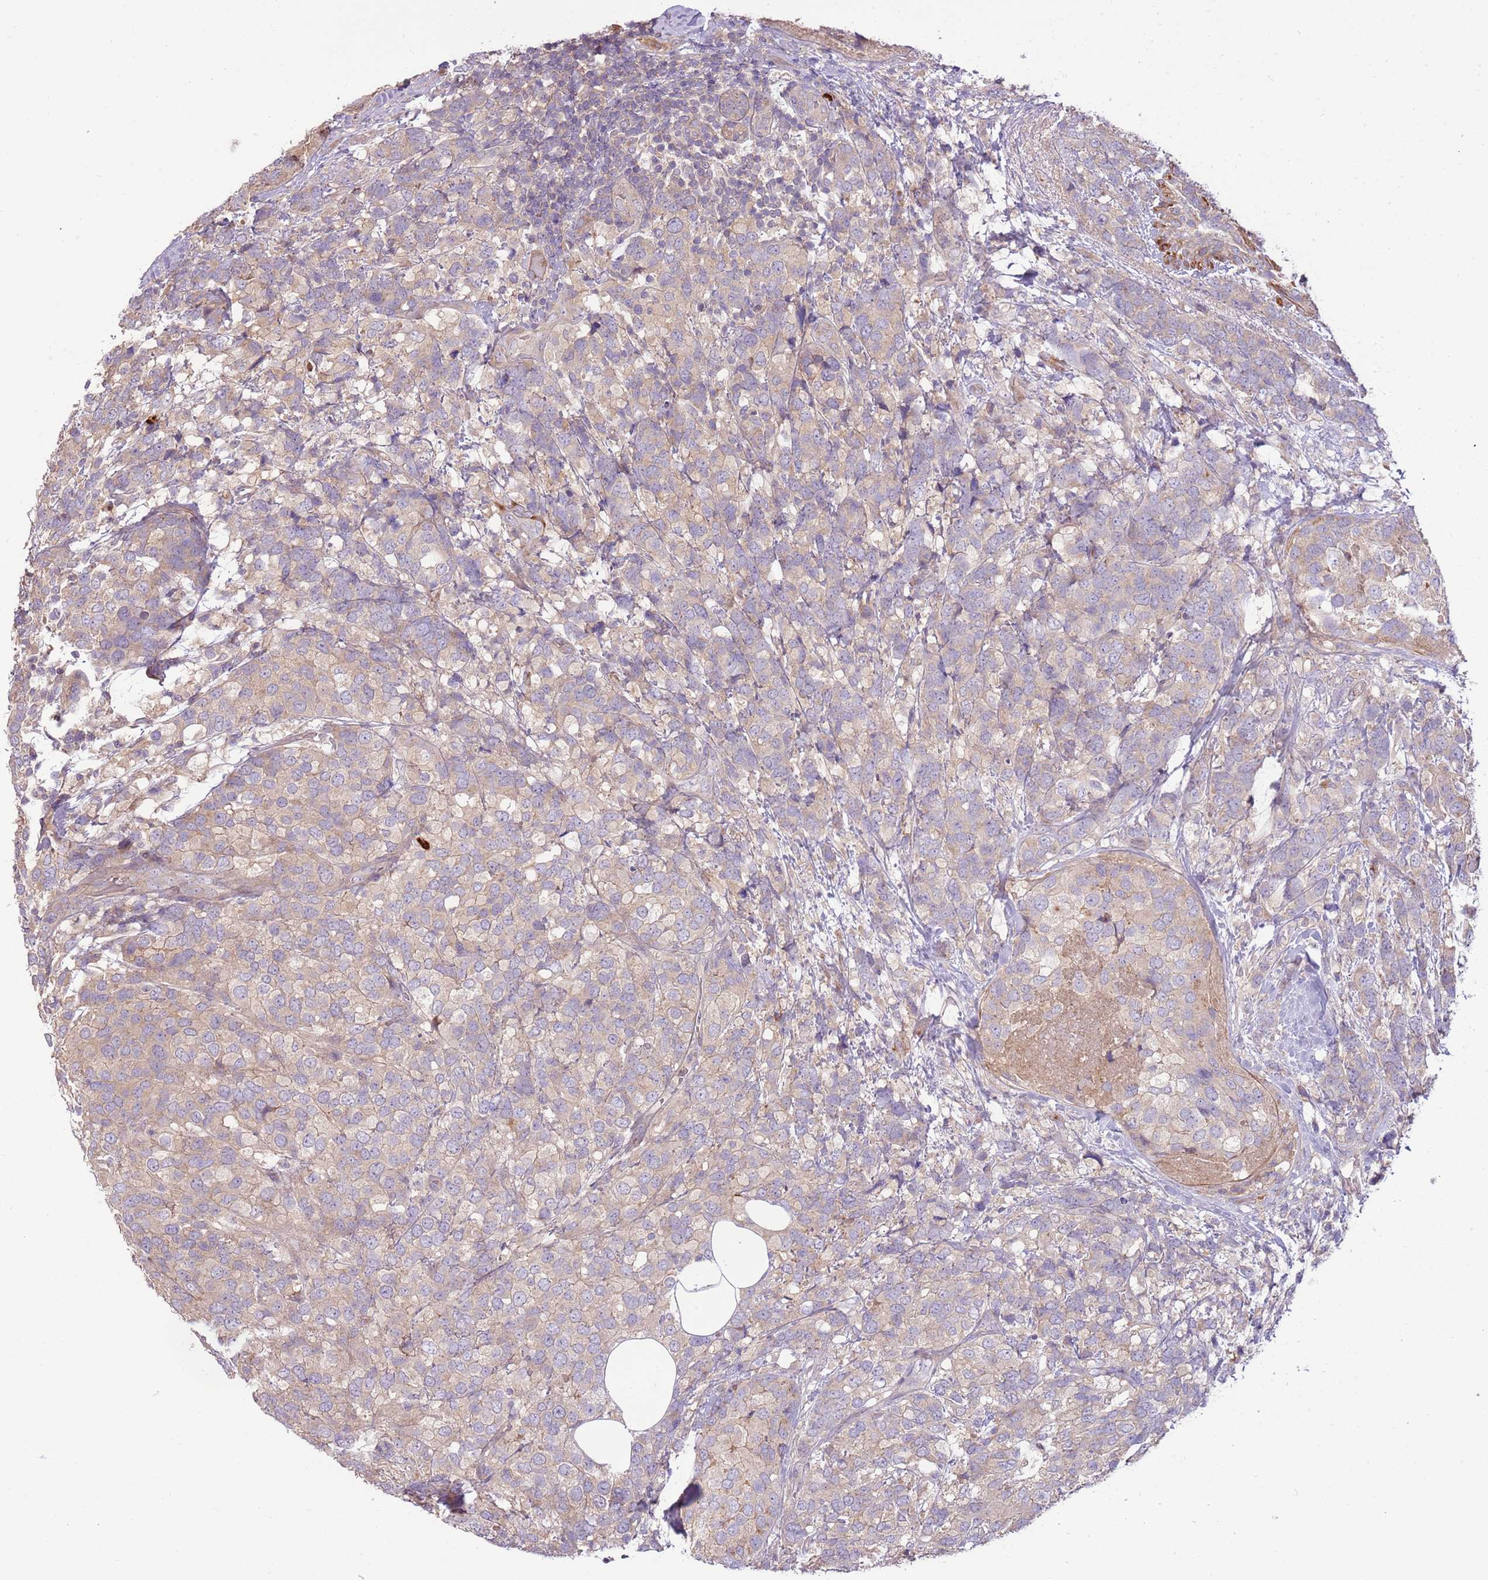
{"staining": {"intensity": "negative", "quantity": "none", "location": "none"}, "tissue": "breast cancer", "cell_type": "Tumor cells", "image_type": "cancer", "snomed": [{"axis": "morphology", "description": "Lobular carcinoma"}, {"axis": "topography", "description": "Breast"}], "caption": "Breast cancer (lobular carcinoma) was stained to show a protein in brown. There is no significant expression in tumor cells.", "gene": "RNF128", "patient": {"sex": "female", "age": 59}}